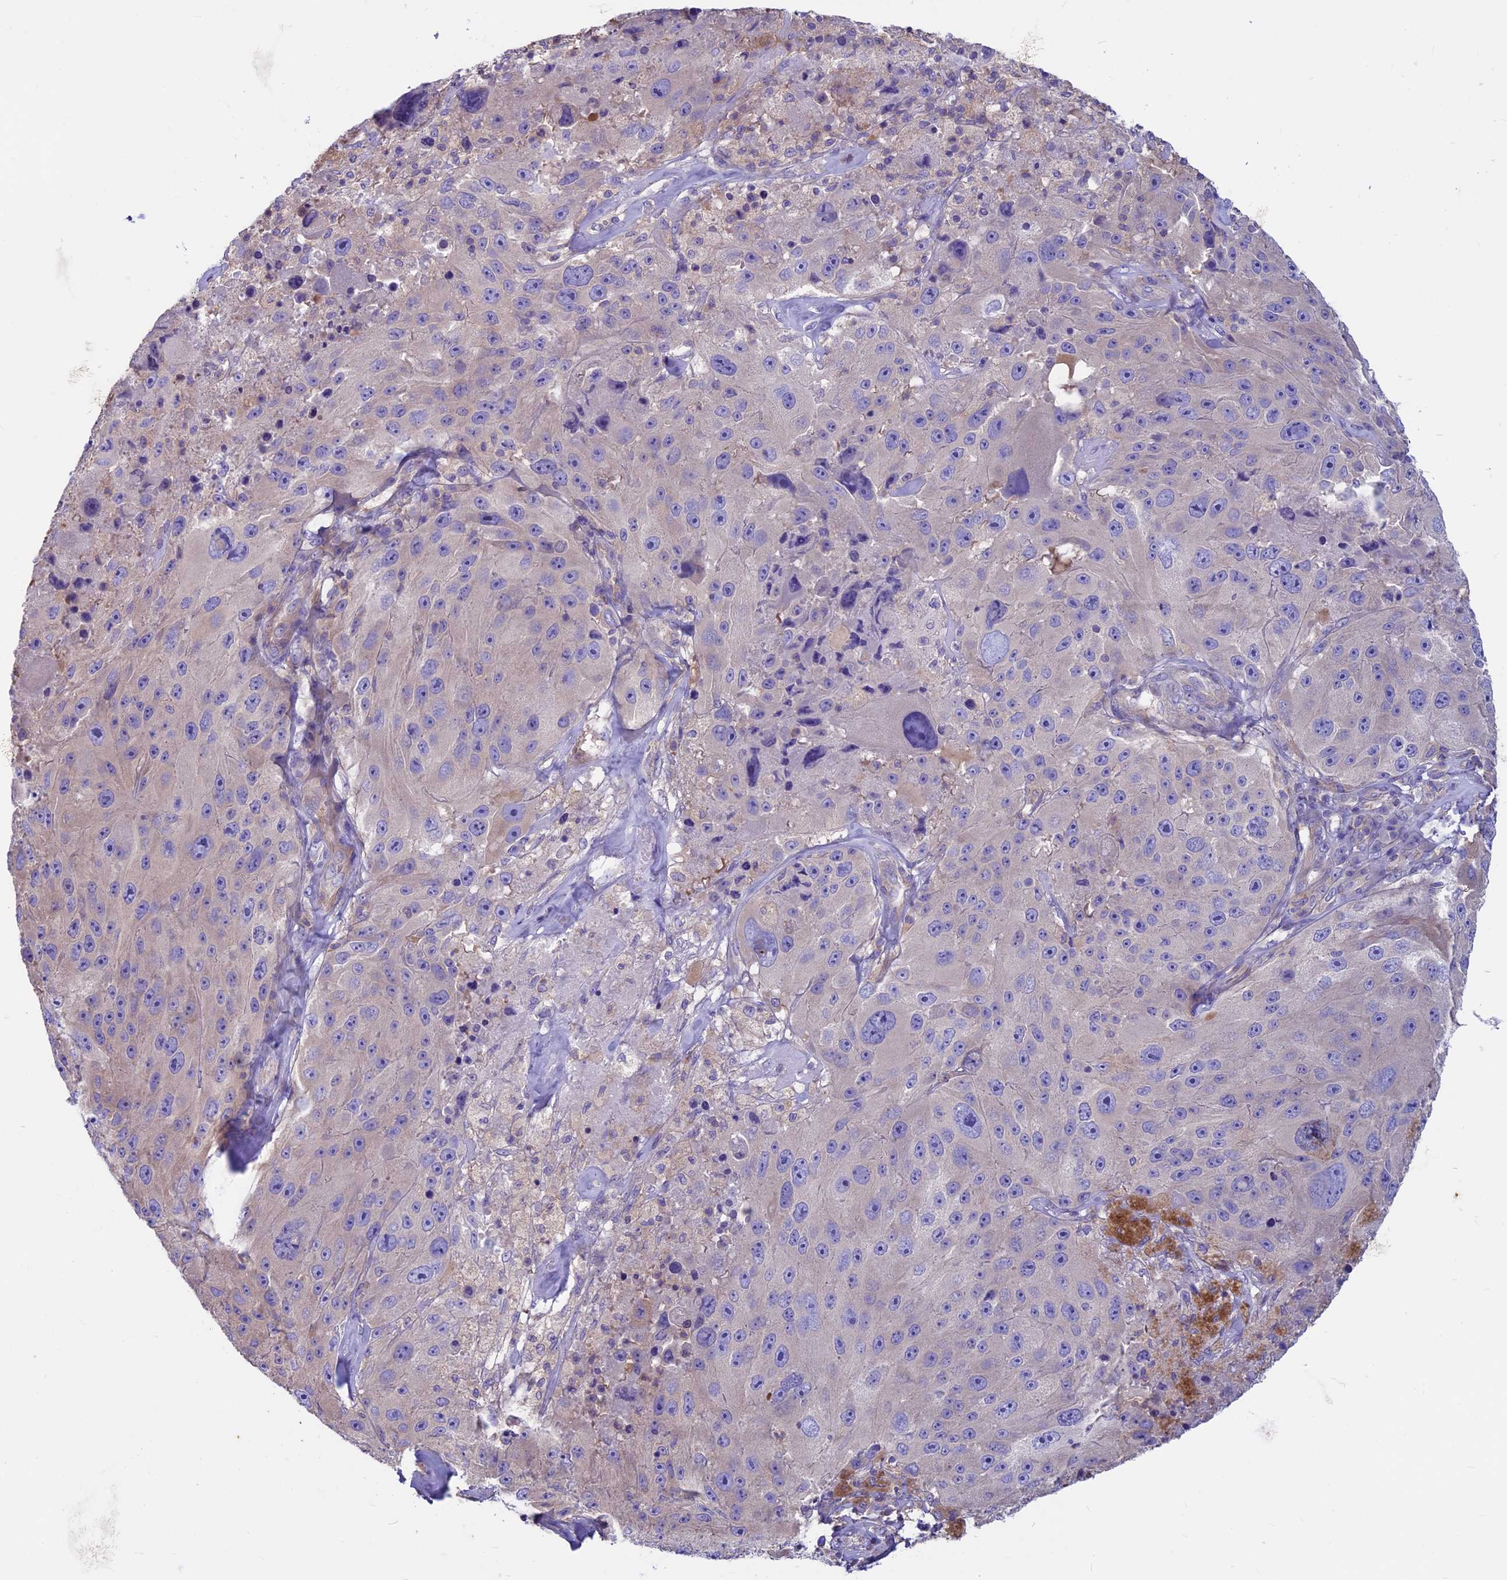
{"staining": {"intensity": "negative", "quantity": "none", "location": "none"}, "tissue": "melanoma", "cell_type": "Tumor cells", "image_type": "cancer", "snomed": [{"axis": "morphology", "description": "Malignant melanoma, Metastatic site"}, {"axis": "topography", "description": "Lymph node"}], "caption": "High magnification brightfield microscopy of melanoma stained with DAB (brown) and counterstained with hematoxylin (blue): tumor cells show no significant staining. Nuclei are stained in blue.", "gene": "CDAN1", "patient": {"sex": "male", "age": 62}}